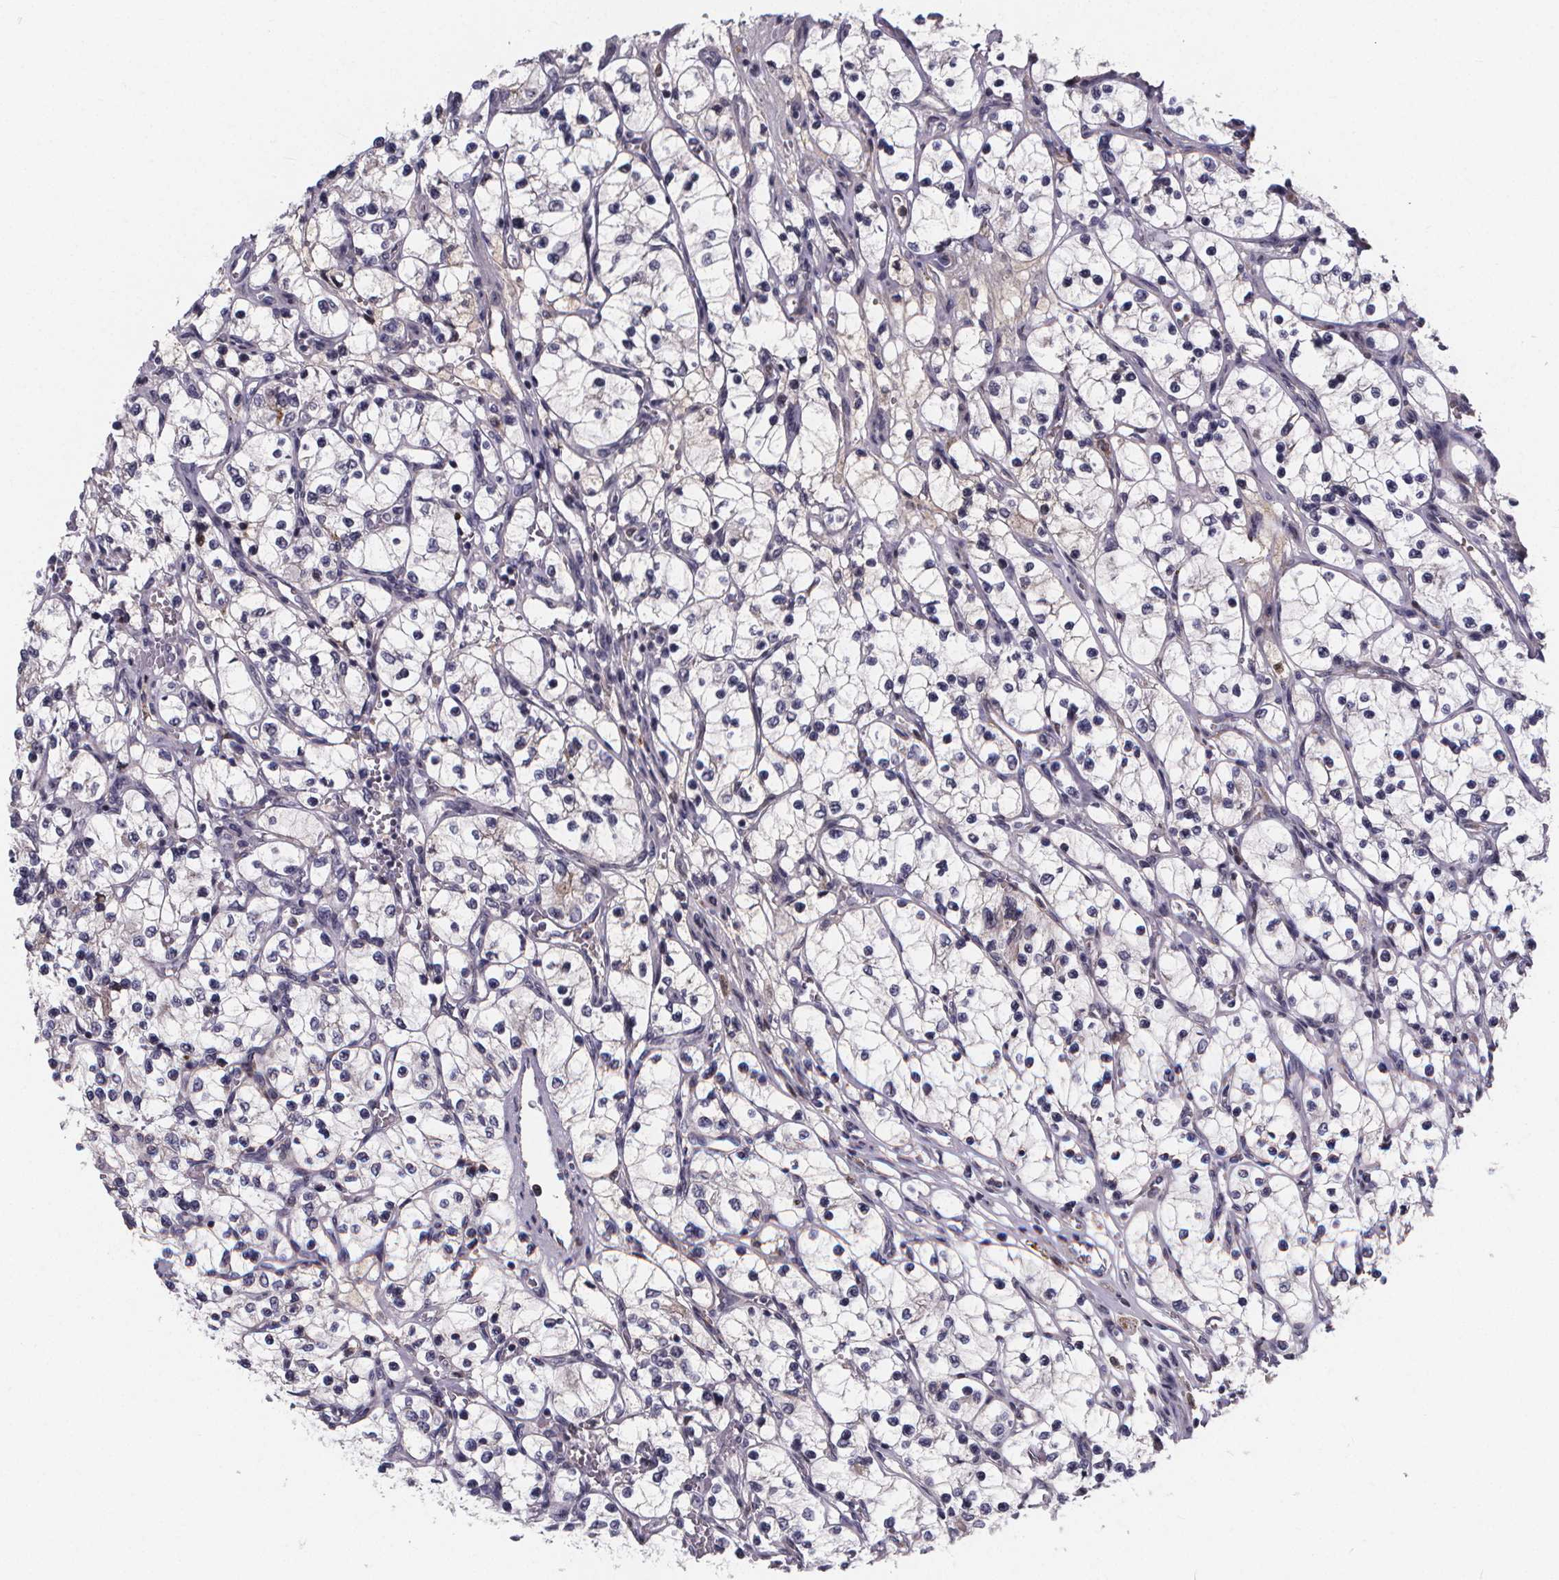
{"staining": {"intensity": "negative", "quantity": "none", "location": "none"}, "tissue": "renal cancer", "cell_type": "Tumor cells", "image_type": "cancer", "snomed": [{"axis": "morphology", "description": "Adenocarcinoma, NOS"}, {"axis": "topography", "description": "Kidney"}], "caption": "High power microscopy image of an immunohistochemistry histopathology image of adenocarcinoma (renal), revealing no significant staining in tumor cells.", "gene": "AGT", "patient": {"sex": "female", "age": 69}}